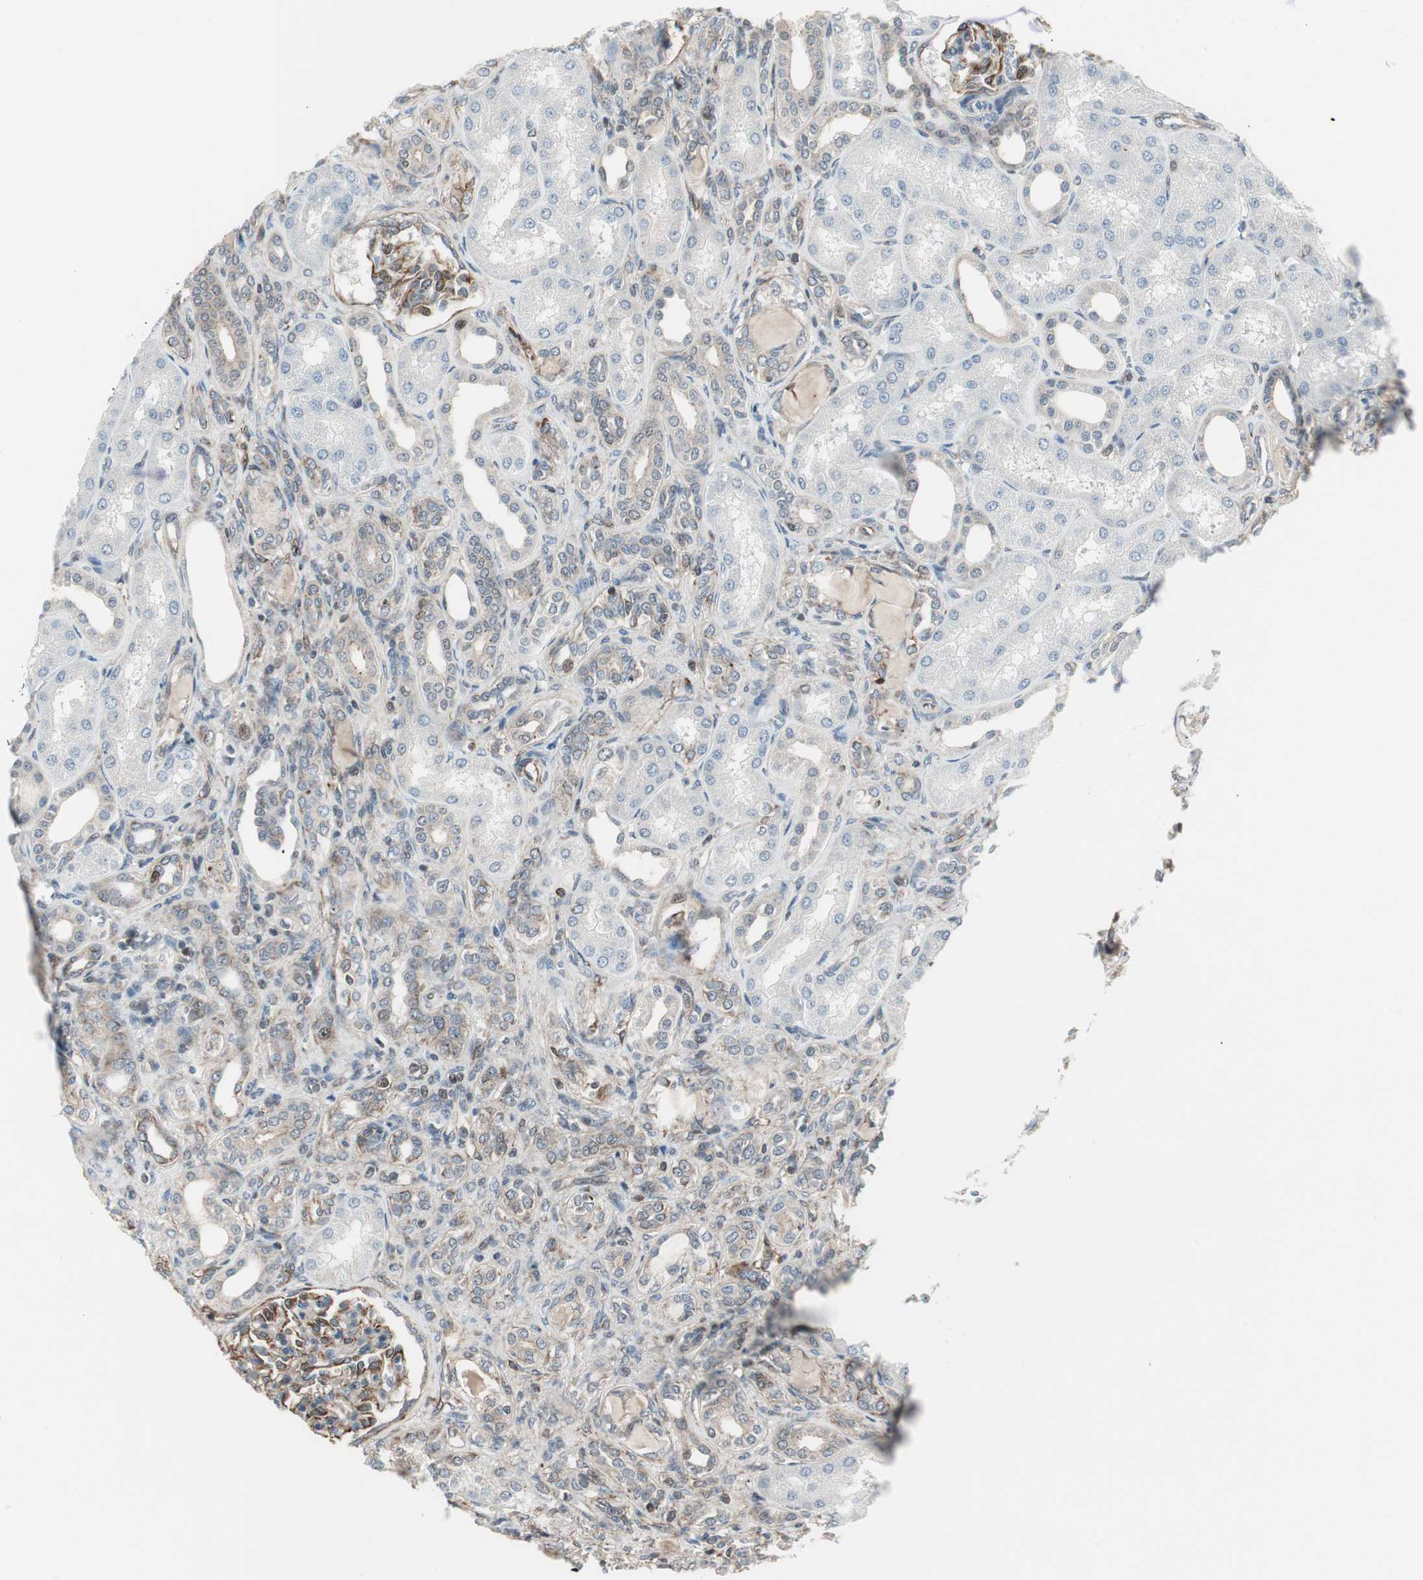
{"staining": {"intensity": "moderate", "quantity": "25%-75%", "location": "cytoplasmic/membranous"}, "tissue": "kidney", "cell_type": "Cells in glomeruli", "image_type": "normal", "snomed": [{"axis": "morphology", "description": "Normal tissue, NOS"}, {"axis": "topography", "description": "Kidney"}], "caption": "High-power microscopy captured an IHC photomicrograph of normal kidney, revealing moderate cytoplasmic/membranous positivity in approximately 25%-75% of cells in glomeruli.", "gene": "MAD2L2", "patient": {"sex": "male", "age": 7}}